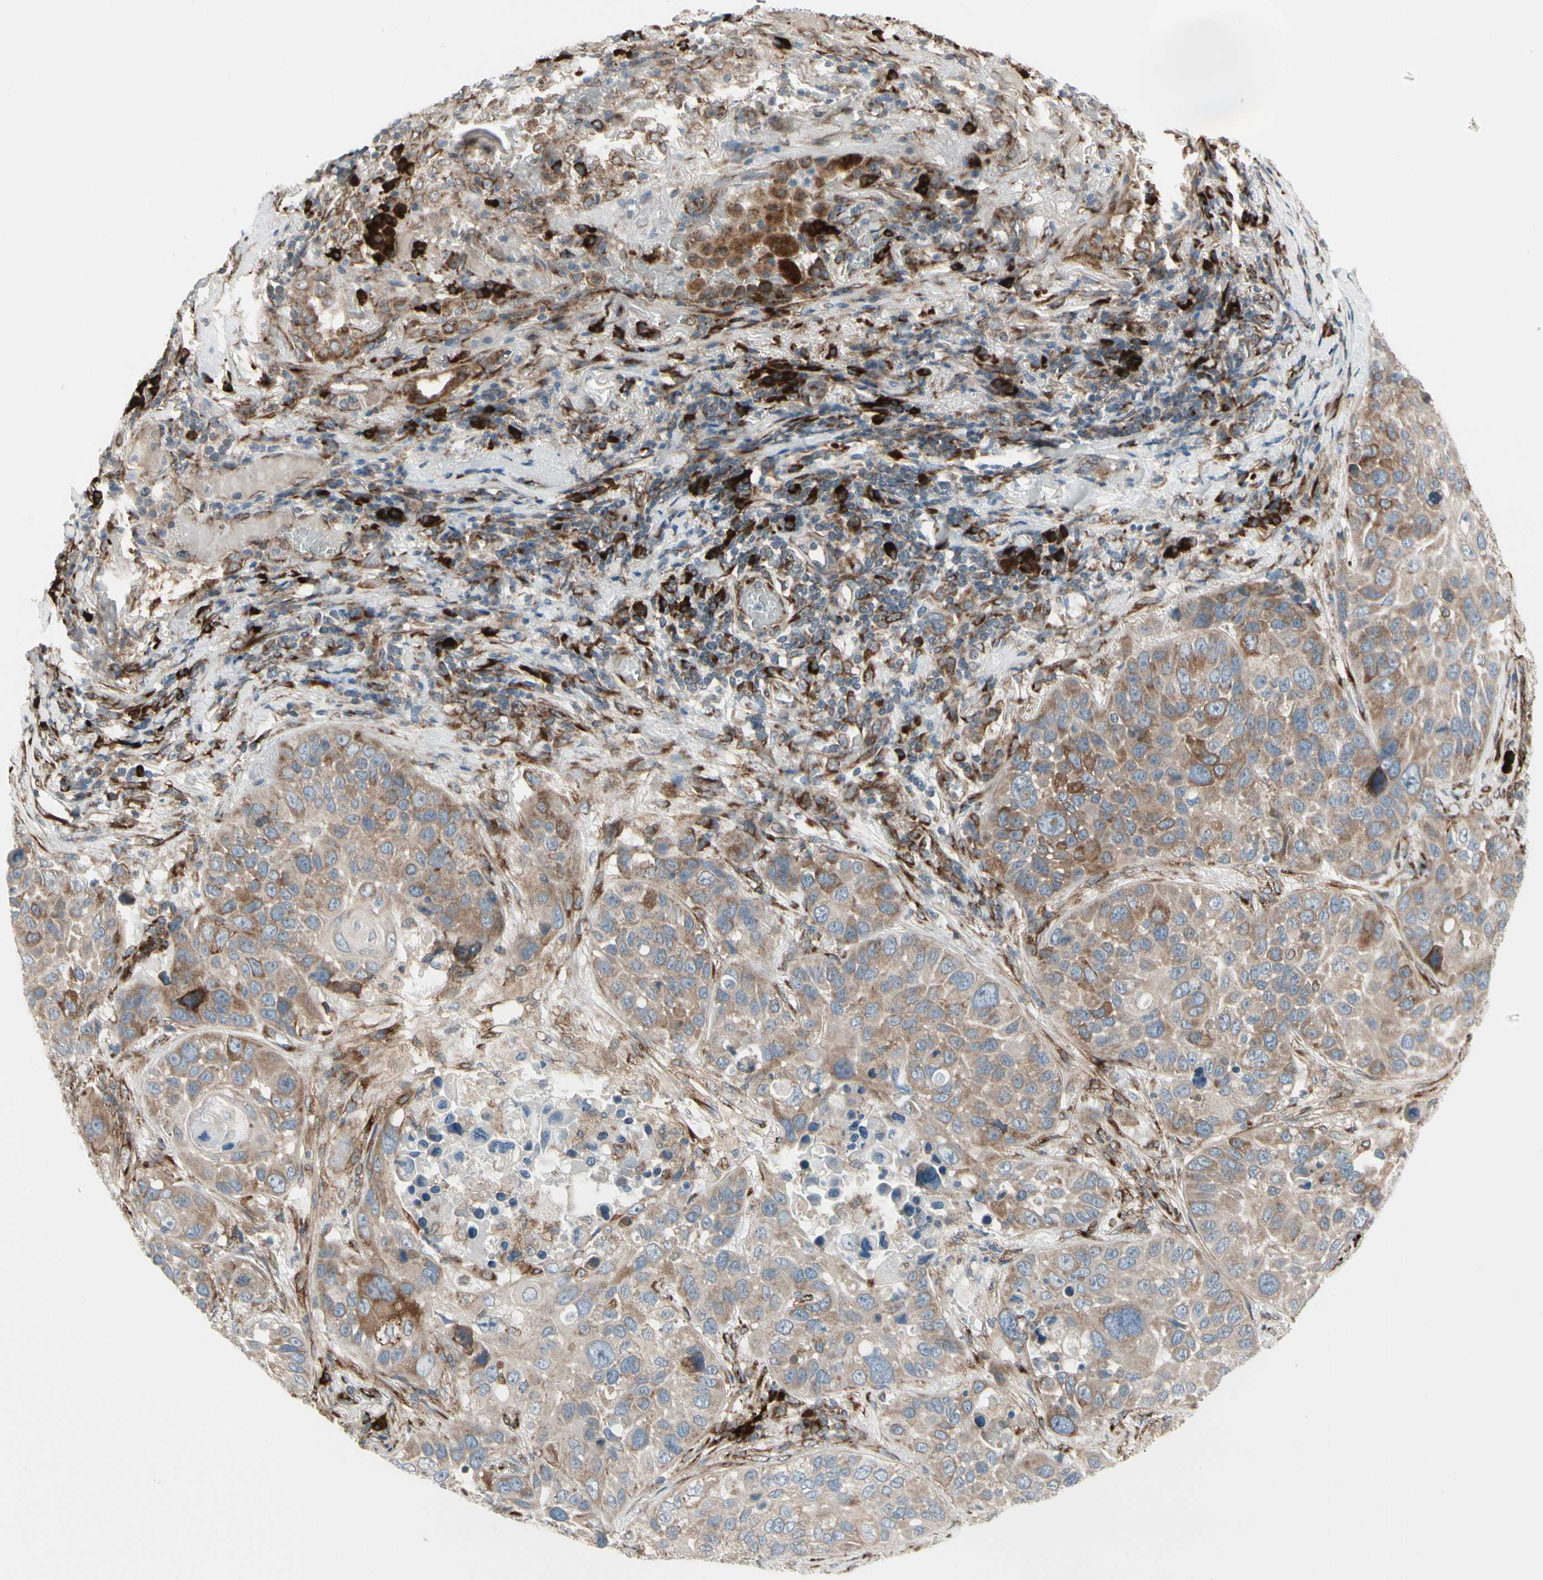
{"staining": {"intensity": "moderate", "quantity": ">75%", "location": "cytoplasmic/membranous"}, "tissue": "lung cancer", "cell_type": "Tumor cells", "image_type": "cancer", "snomed": [{"axis": "morphology", "description": "Squamous cell carcinoma, NOS"}, {"axis": "topography", "description": "Lung"}], "caption": "The image displays a brown stain indicating the presence of a protein in the cytoplasmic/membranous of tumor cells in lung cancer (squamous cell carcinoma).", "gene": "FNDC3A", "patient": {"sex": "male", "age": 57}}